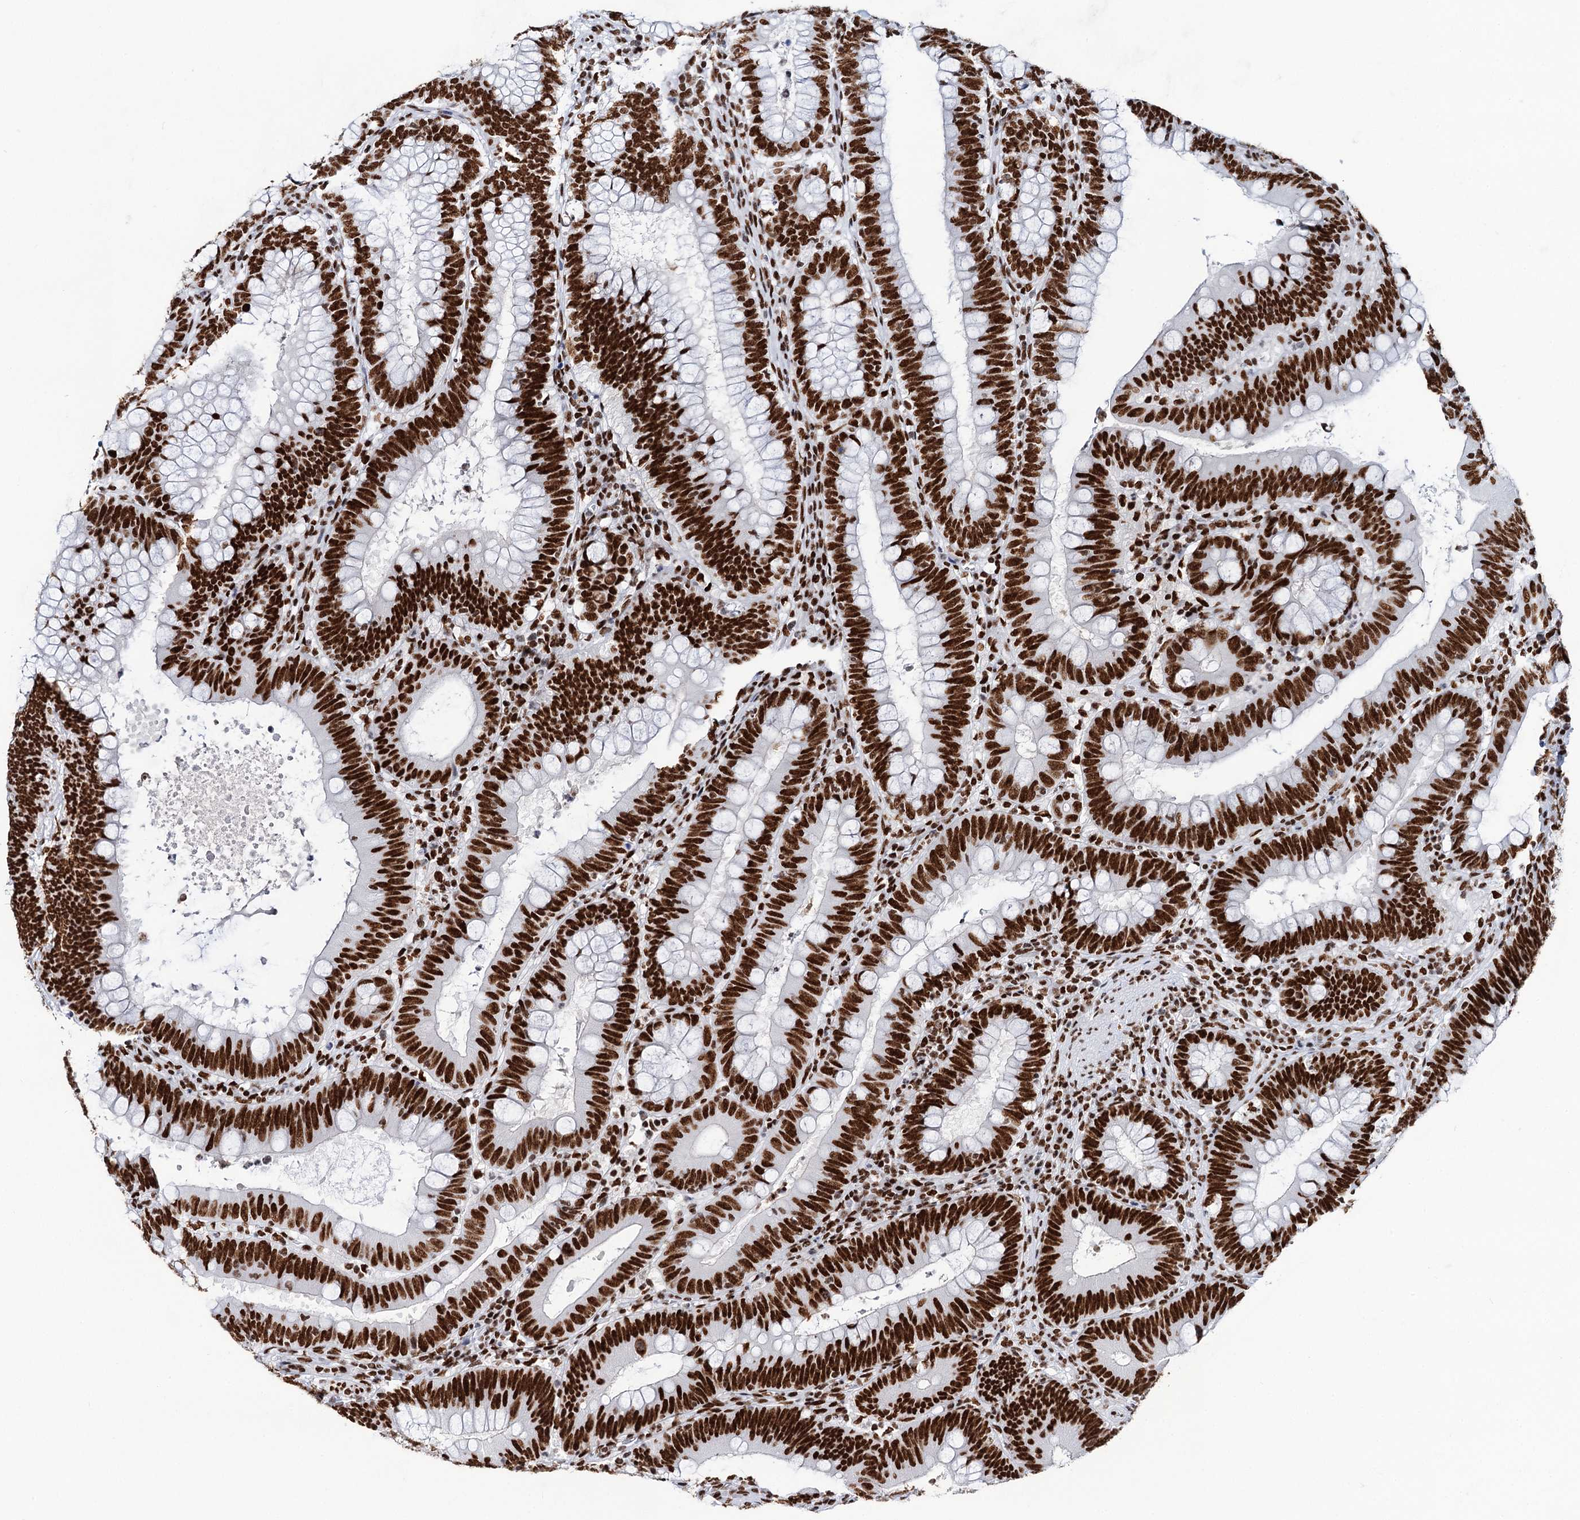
{"staining": {"intensity": "strong", "quantity": ">75%", "location": "nuclear"}, "tissue": "colorectal cancer", "cell_type": "Tumor cells", "image_type": "cancer", "snomed": [{"axis": "morphology", "description": "Normal tissue, NOS"}, {"axis": "topography", "description": "Colon"}], "caption": "IHC image of neoplastic tissue: colorectal cancer stained using immunohistochemistry shows high levels of strong protein expression localized specifically in the nuclear of tumor cells, appearing as a nuclear brown color.", "gene": "MATR3", "patient": {"sex": "female", "age": 82}}